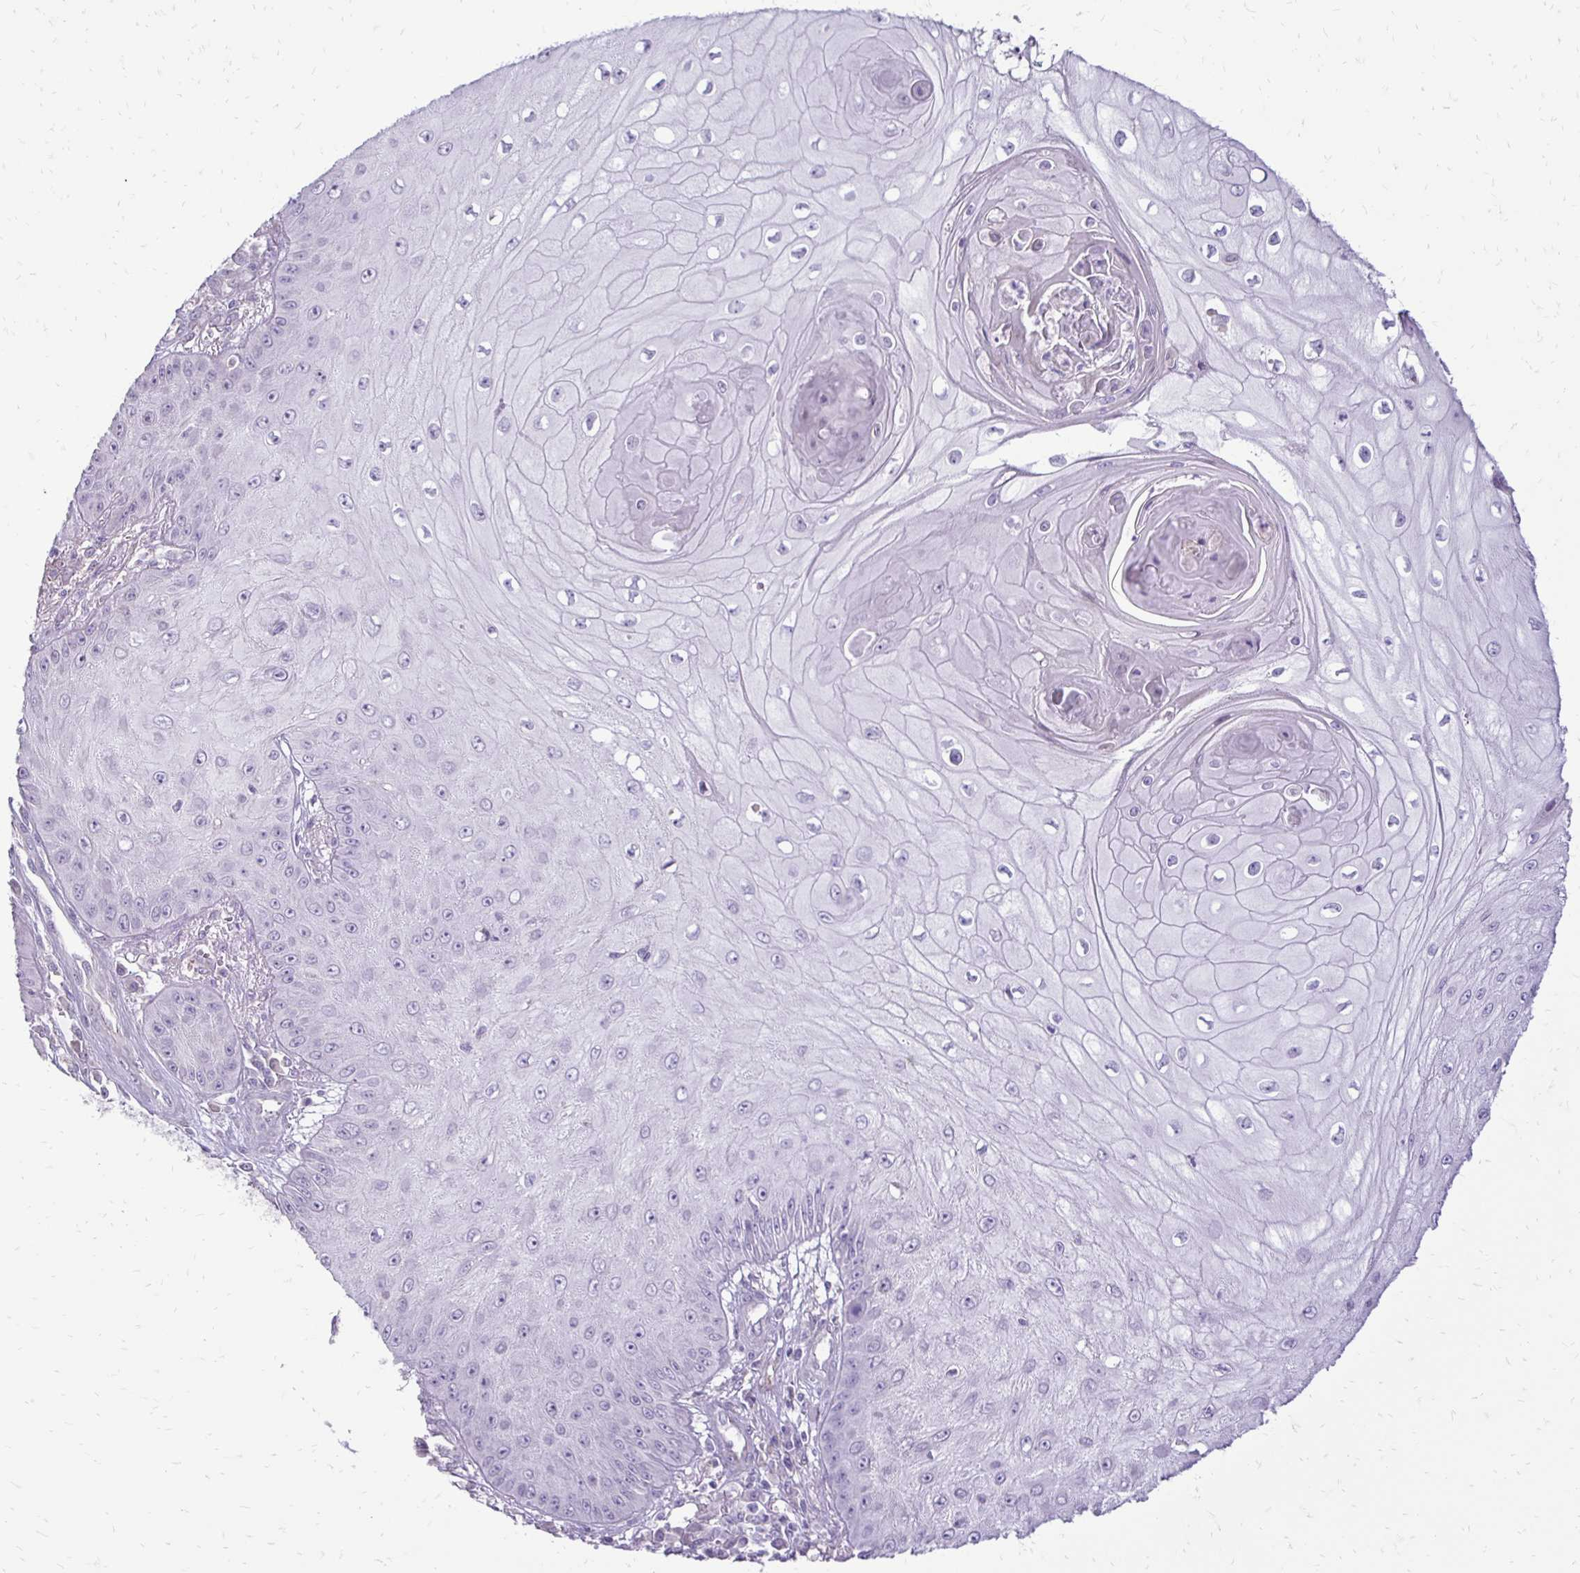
{"staining": {"intensity": "negative", "quantity": "none", "location": "none"}, "tissue": "skin cancer", "cell_type": "Tumor cells", "image_type": "cancer", "snomed": [{"axis": "morphology", "description": "Squamous cell carcinoma, NOS"}, {"axis": "topography", "description": "Skin"}], "caption": "Tumor cells show no significant expression in skin cancer.", "gene": "GAS2", "patient": {"sex": "male", "age": 70}}